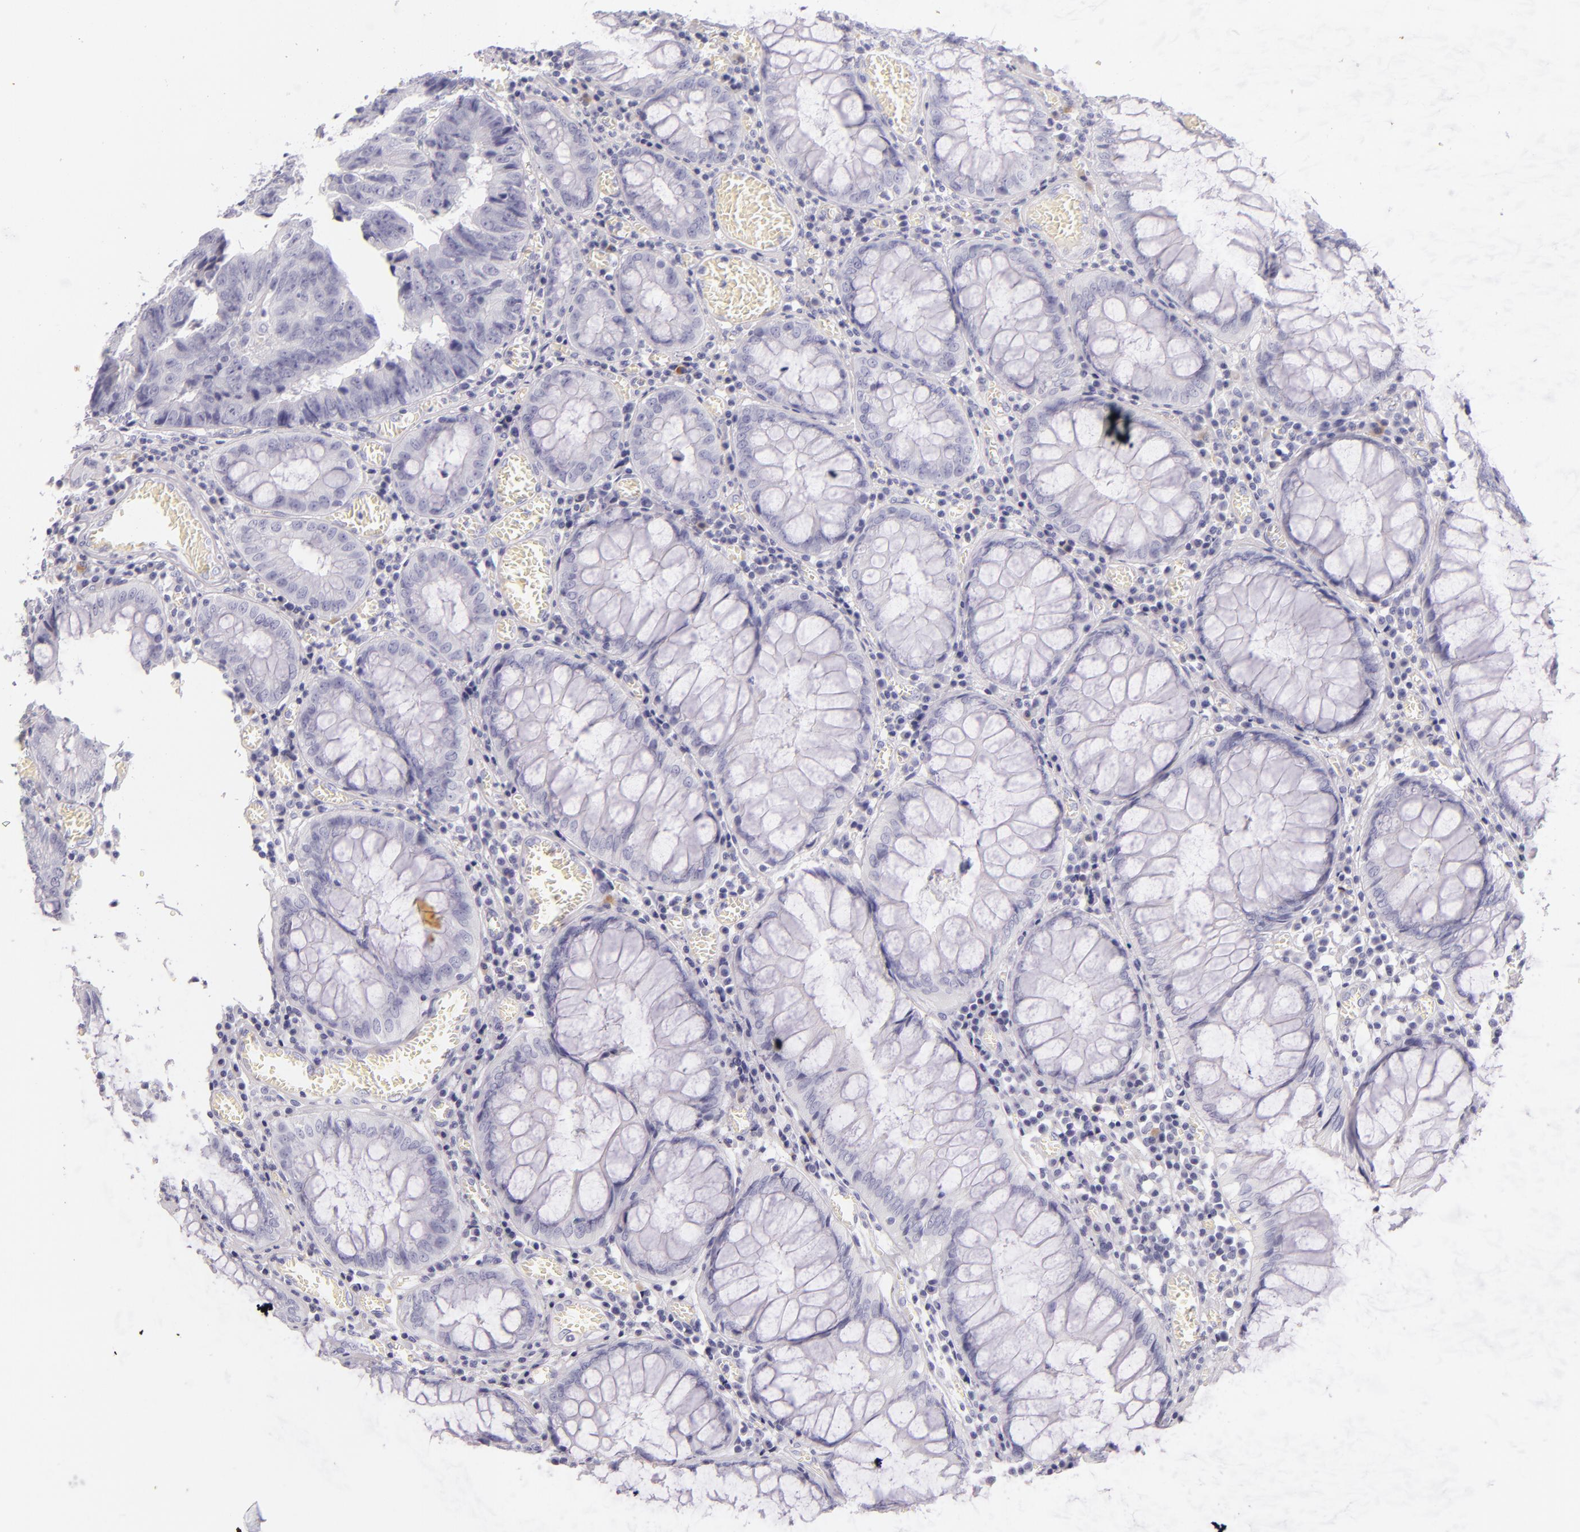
{"staining": {"intensity": "negative", "quantity": "none", "location": "none"}, "tissue": "colorectal cancer", "cell_type": "Tumor cells", "image_type": "cancer", "snomed": [{"axis": "morphology", "description": "Adenocarcinoma, NOS"}, {"axis": "topography", "description": "Rectum"}], "caption": "This is an immunohistochemistry image of human colorectal adenocarcinoma. There is no expression in tumor cells.", "gene": "INA", "patient": {"sex": "female", "age": 98}}